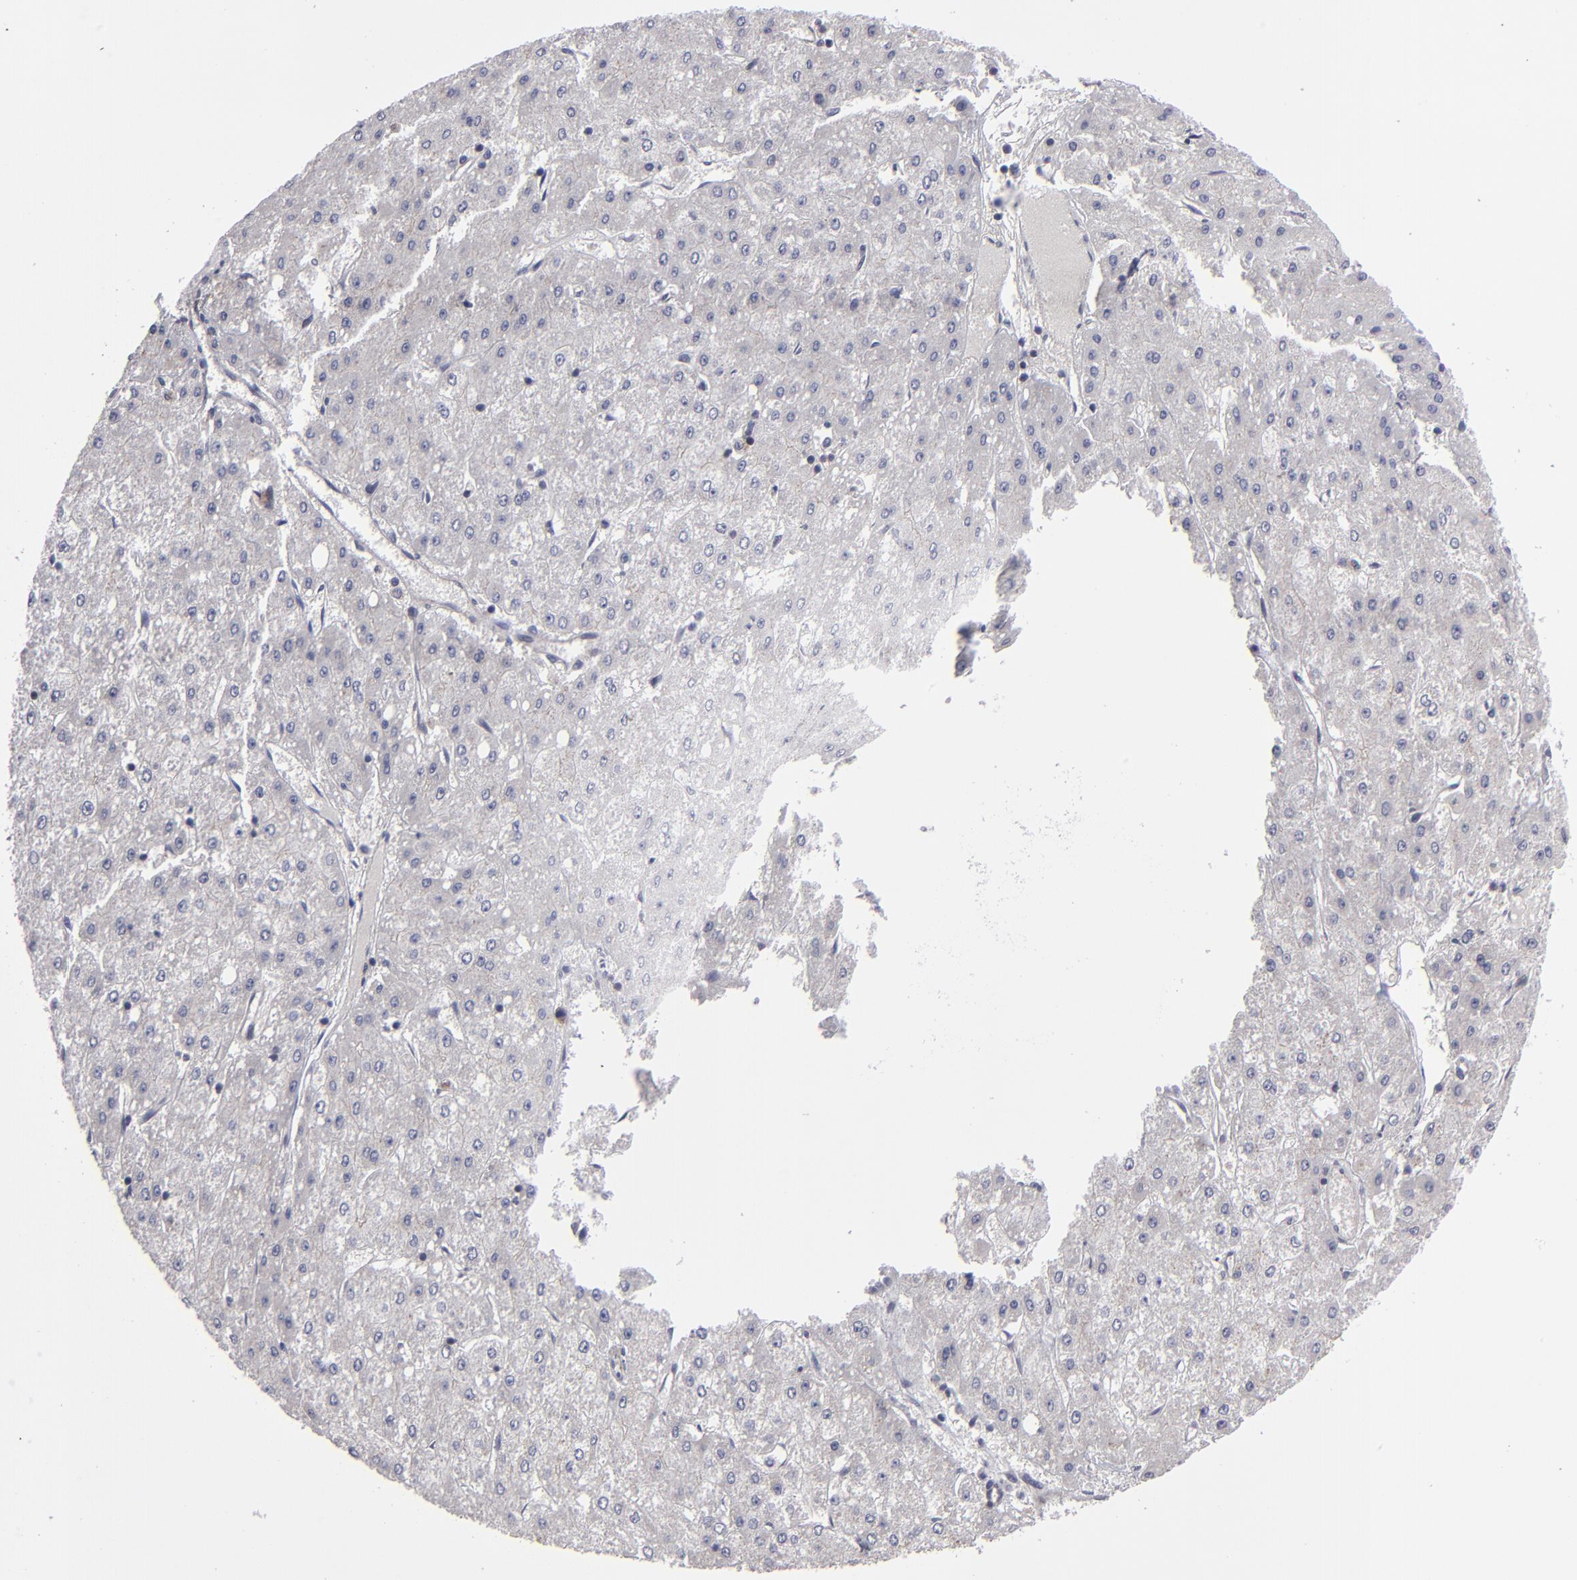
{"staining": {"intensity": "negative", "quantity": "none", "location": "none"}, "tissue": "liver cancer", "cell_type": "Tumor cells", "image_type": "cancer", "snomed": [{"axis": "morphology", "description": "Carcinoma, Hepatocellular, NOS"}, {"axis": "topography", "description": "Liver"}], "caption": "Immunohistochemistry (IHC) histopathology image of human liver hepatocellular carcinoma stained for a protein (brown), which shows no expression in tumor cells.", "gene": "CEP97", "patient": {"sex": "female", "age": 52}}